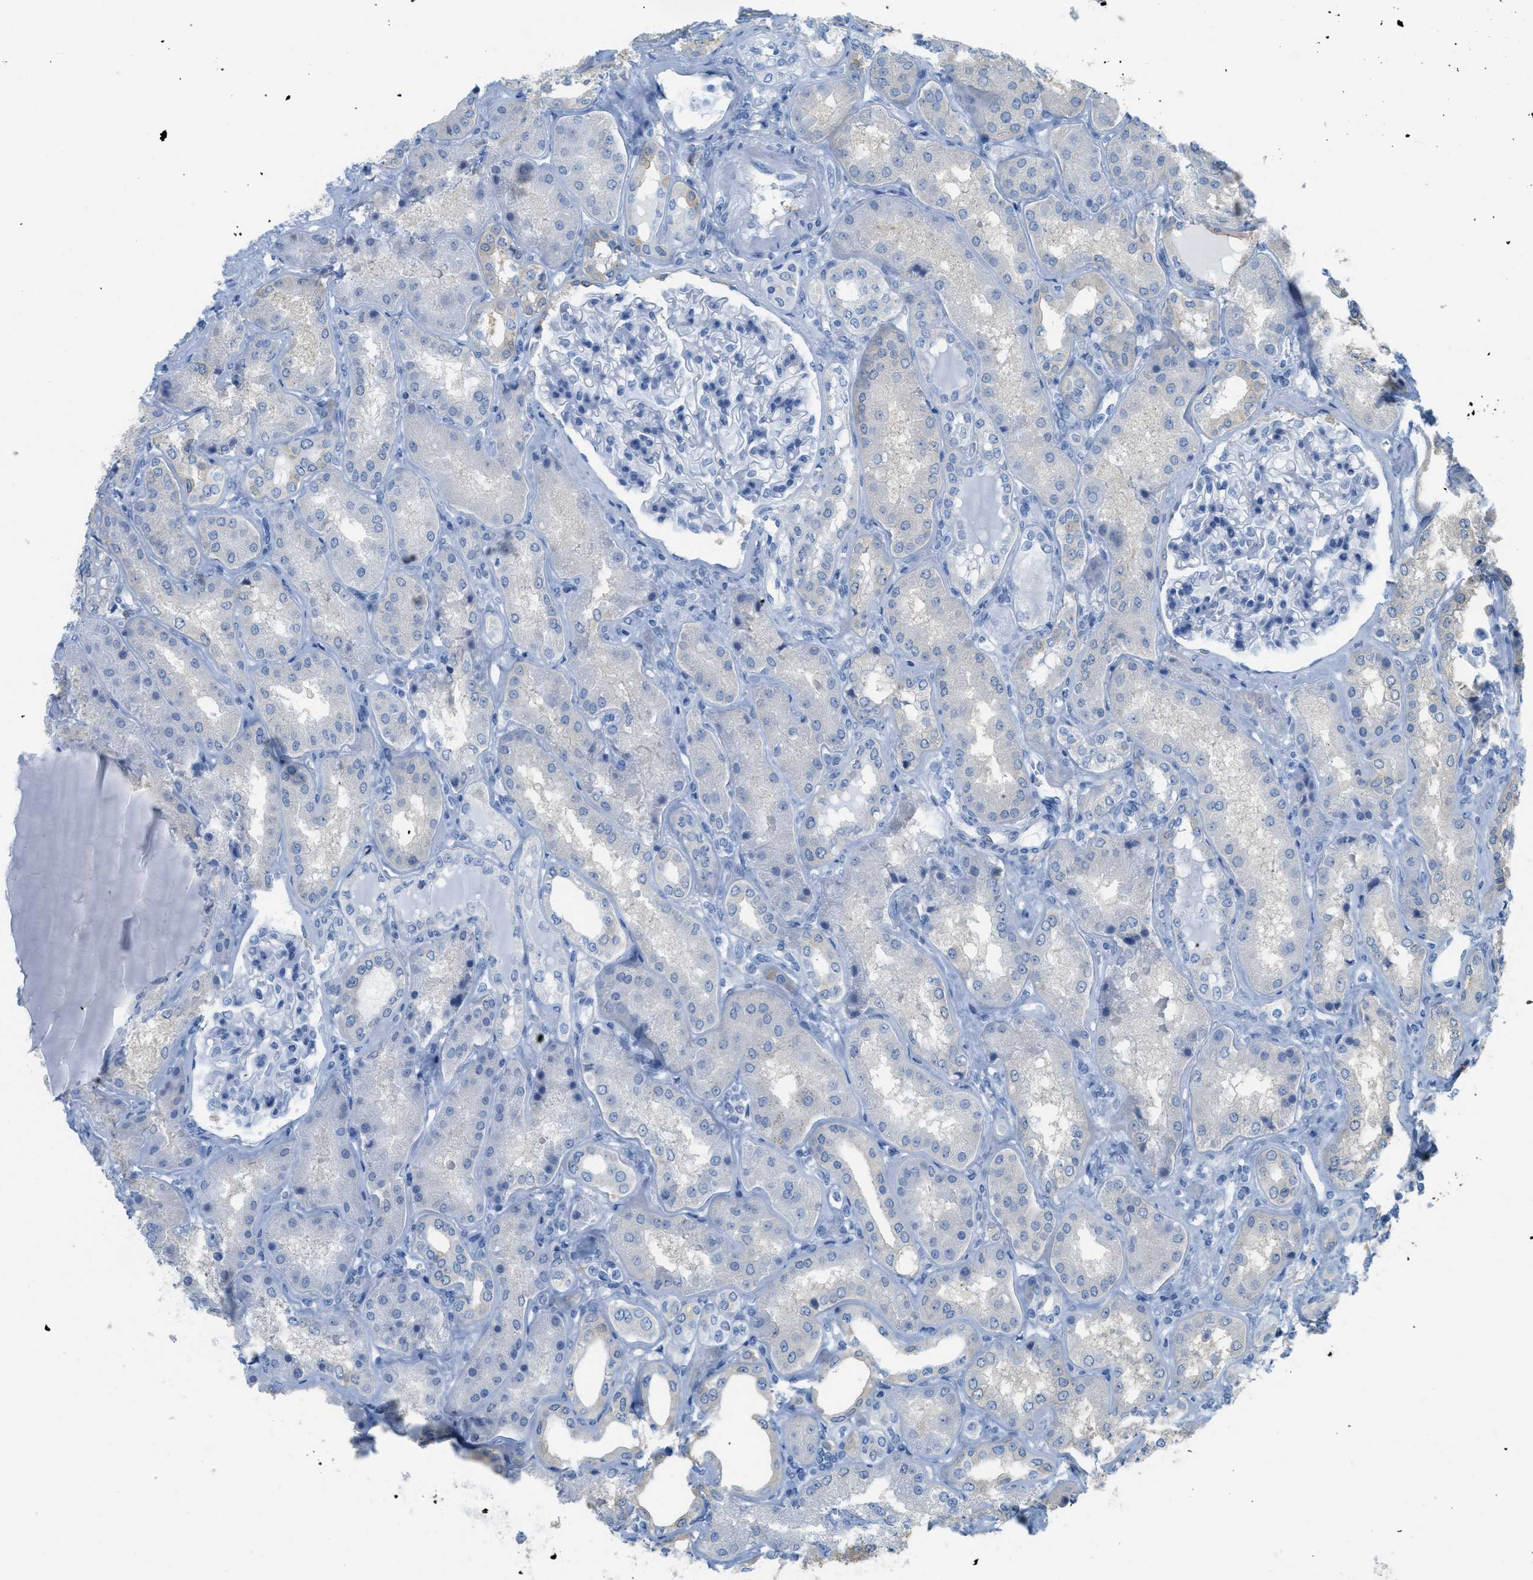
{"staining": {"intensity": "negative", "quantity": "none", "location": "none"}, "tissue": "kidney", "cell_type": "Cells in glomeruli", "image_type": "normal", "snomed": [{"axis": "morphology", "description": "Normal tissue, NOS"}, {"axis": "topography", "description": "Kidney"}], "caption": "Kidney stained for a protein using IHC exhibits no staining cells in glomeruli.", "gene": "ASGR1", "patient": {"sex": "female", "age": 56}}